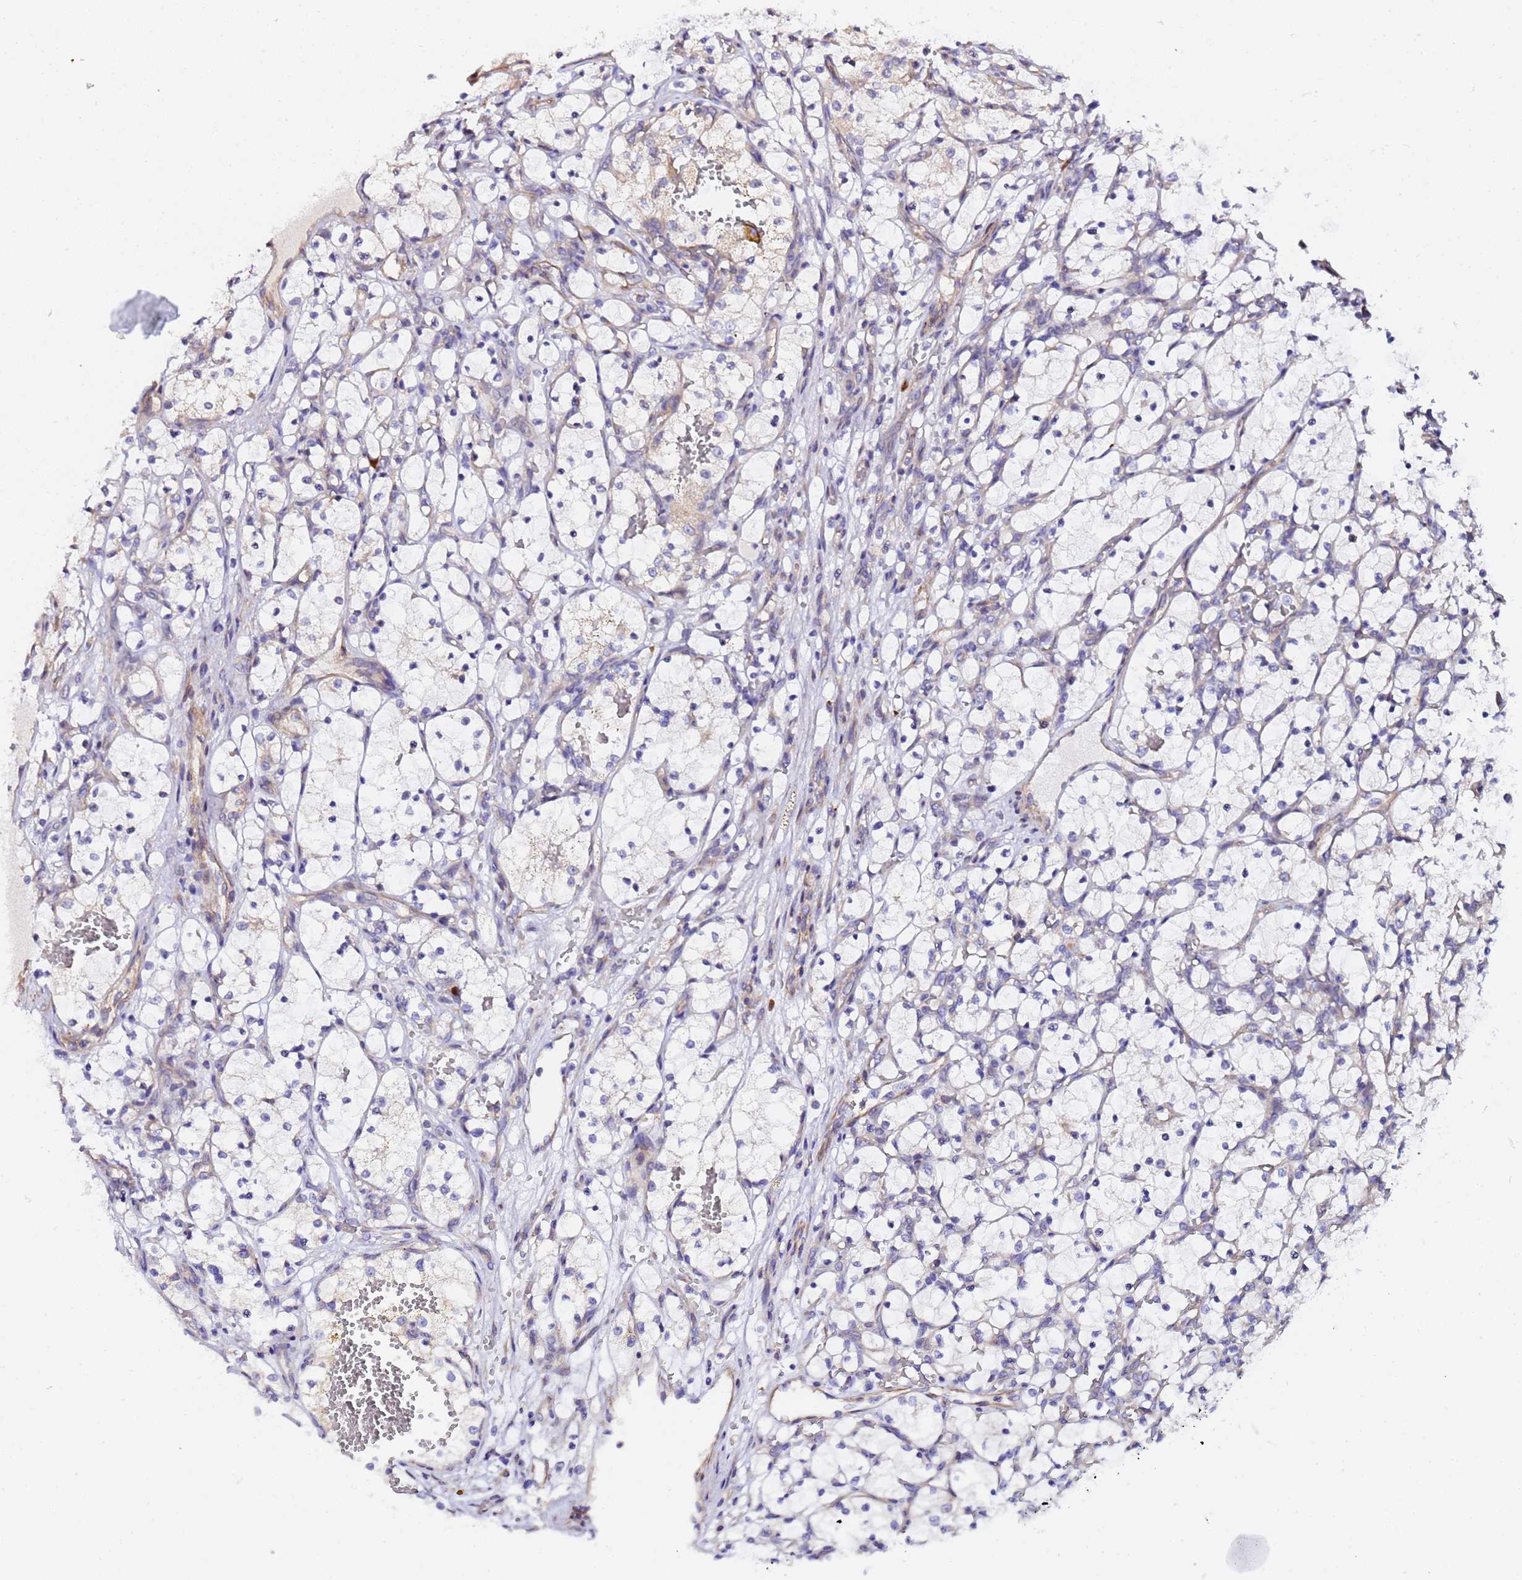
{"staining": {"intensity": "weak", "quantity": "<25%", "location": "cytoplasmic/membranous"}, "tissue": "renal cancer", "cell_type": "Tumor cells", "image_type": "cancer", "snomed": [{"axis": "morphology", "description": "Adenocarcinoma, NOS"}, {"axis": "topography", "description": "Kidney"}], "caption": "A micrograph of human renal adenocarcinoma is negative for staining in tumor cells. (DAB (3,3'-diaminobenzidine) IHC visualized using brightfield microscopy, high magnification).", "gene": "JRKL", "patient": {"sex": "female", "age": 69}}